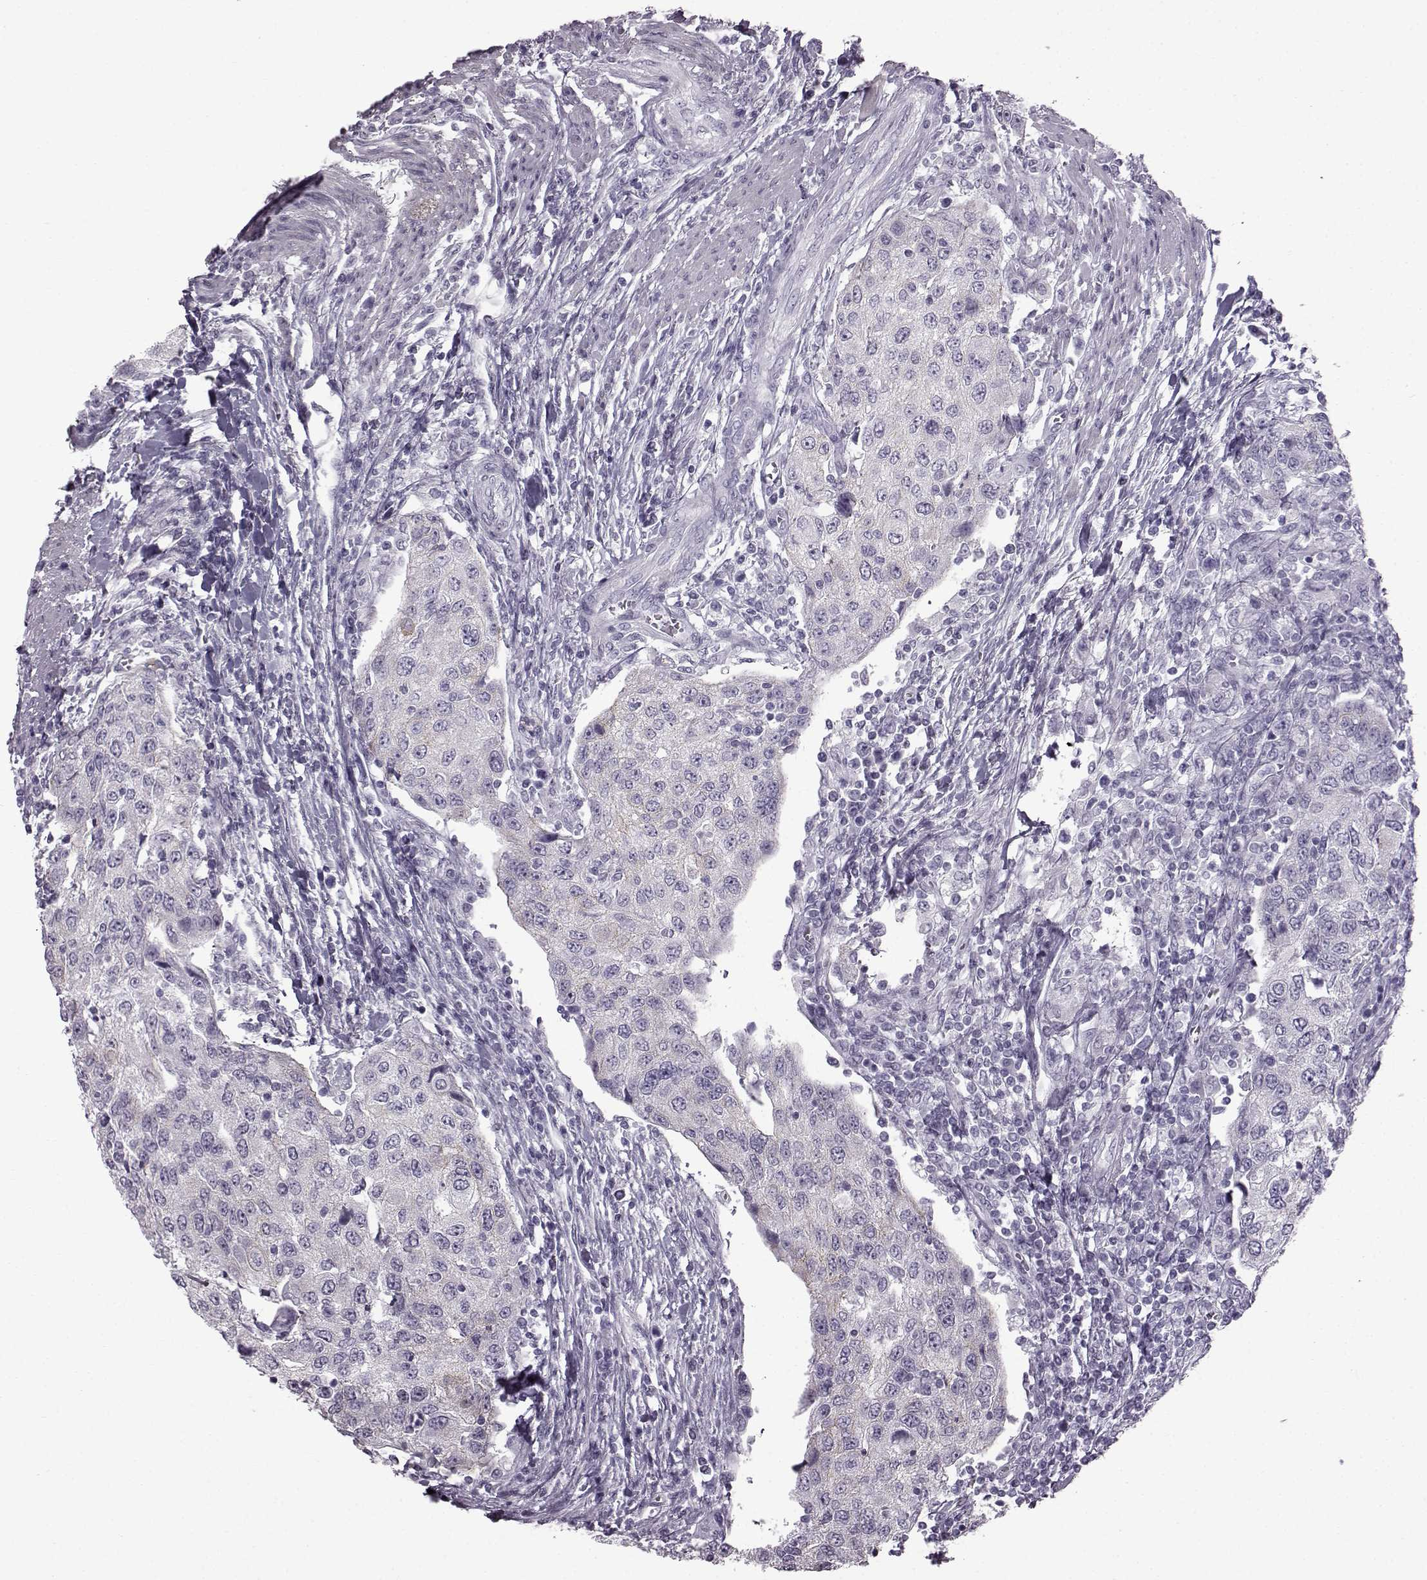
{"staining": {"intensity": "negative", "quantity": "none", "location": "none"}, "tissue": "urothelial cancer", "cell_type": "Tumor cells", "image_type": "cancer", "snomed": [{"axis": "morphology", "description": "Urothelial carcinoma, High grade"}, {"axis": "topography", "description": "Urinary bladder"}], "caption": "Human urothelial carcinoma (high-grade) stained for a protein using immunohistochemistry demonstrates no expression in tumor cells.", "gene": "SLC28A2", "patient": {"sex": "female", "age": 78}}